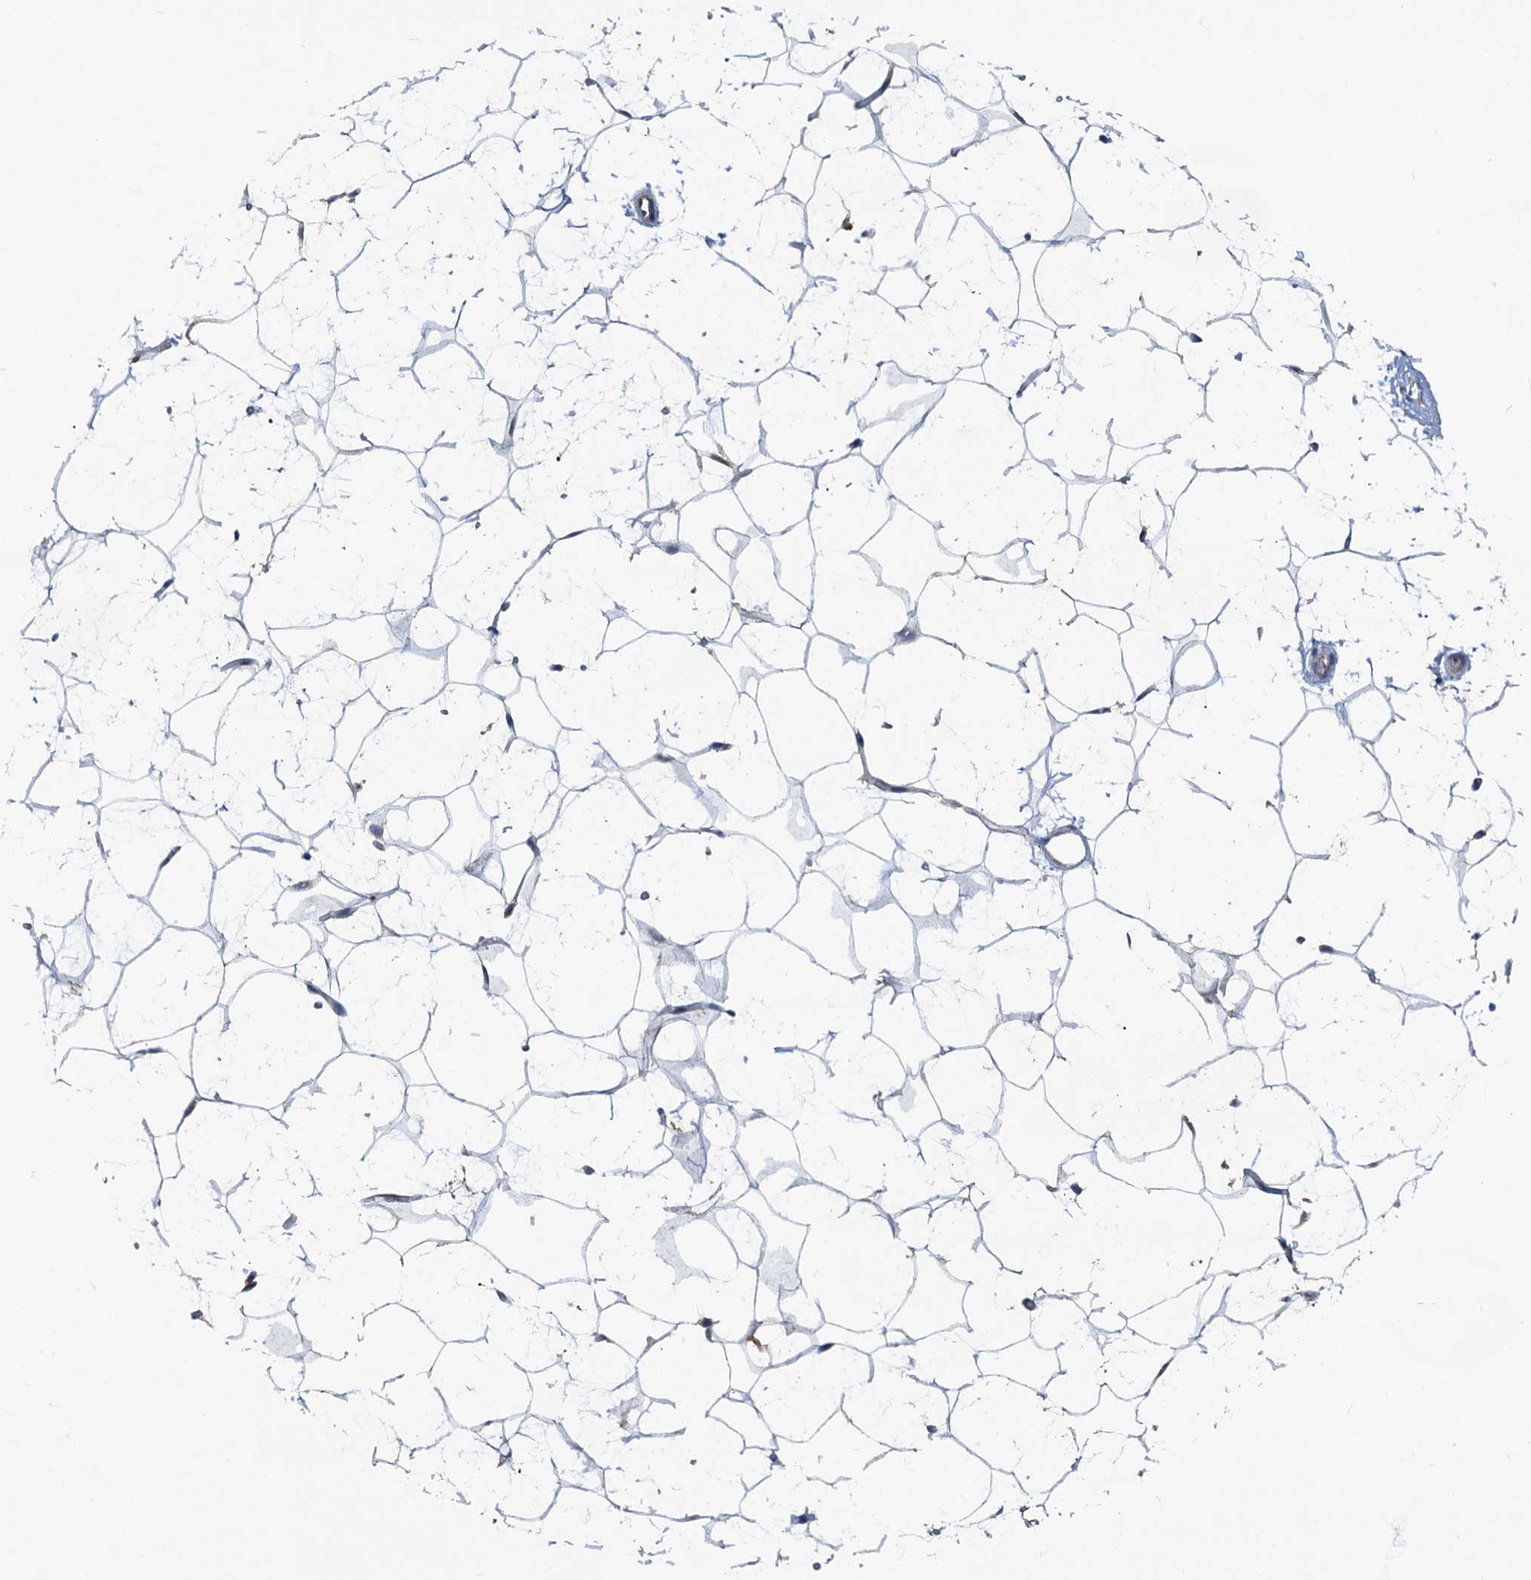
{"staining": {"intensity": "negative", "quantity": "none", "location": "none"}, "tissue": "adipose tissue", "cell_type": "Adipocytes", "image_type": "normal", "snomed": [{"axis": "morphology", "description": "Normal tissue, NOS"}, {"axis": "topography", "description": "Breast"}], "caption": "Immunohistochemistry histopathology image of unremarkable adipose tissue stained for a protein (brown), which exhibits no expression in adipocytes.", "gene": "GCLM", "patient": {"sex": "female", "age": 26}}